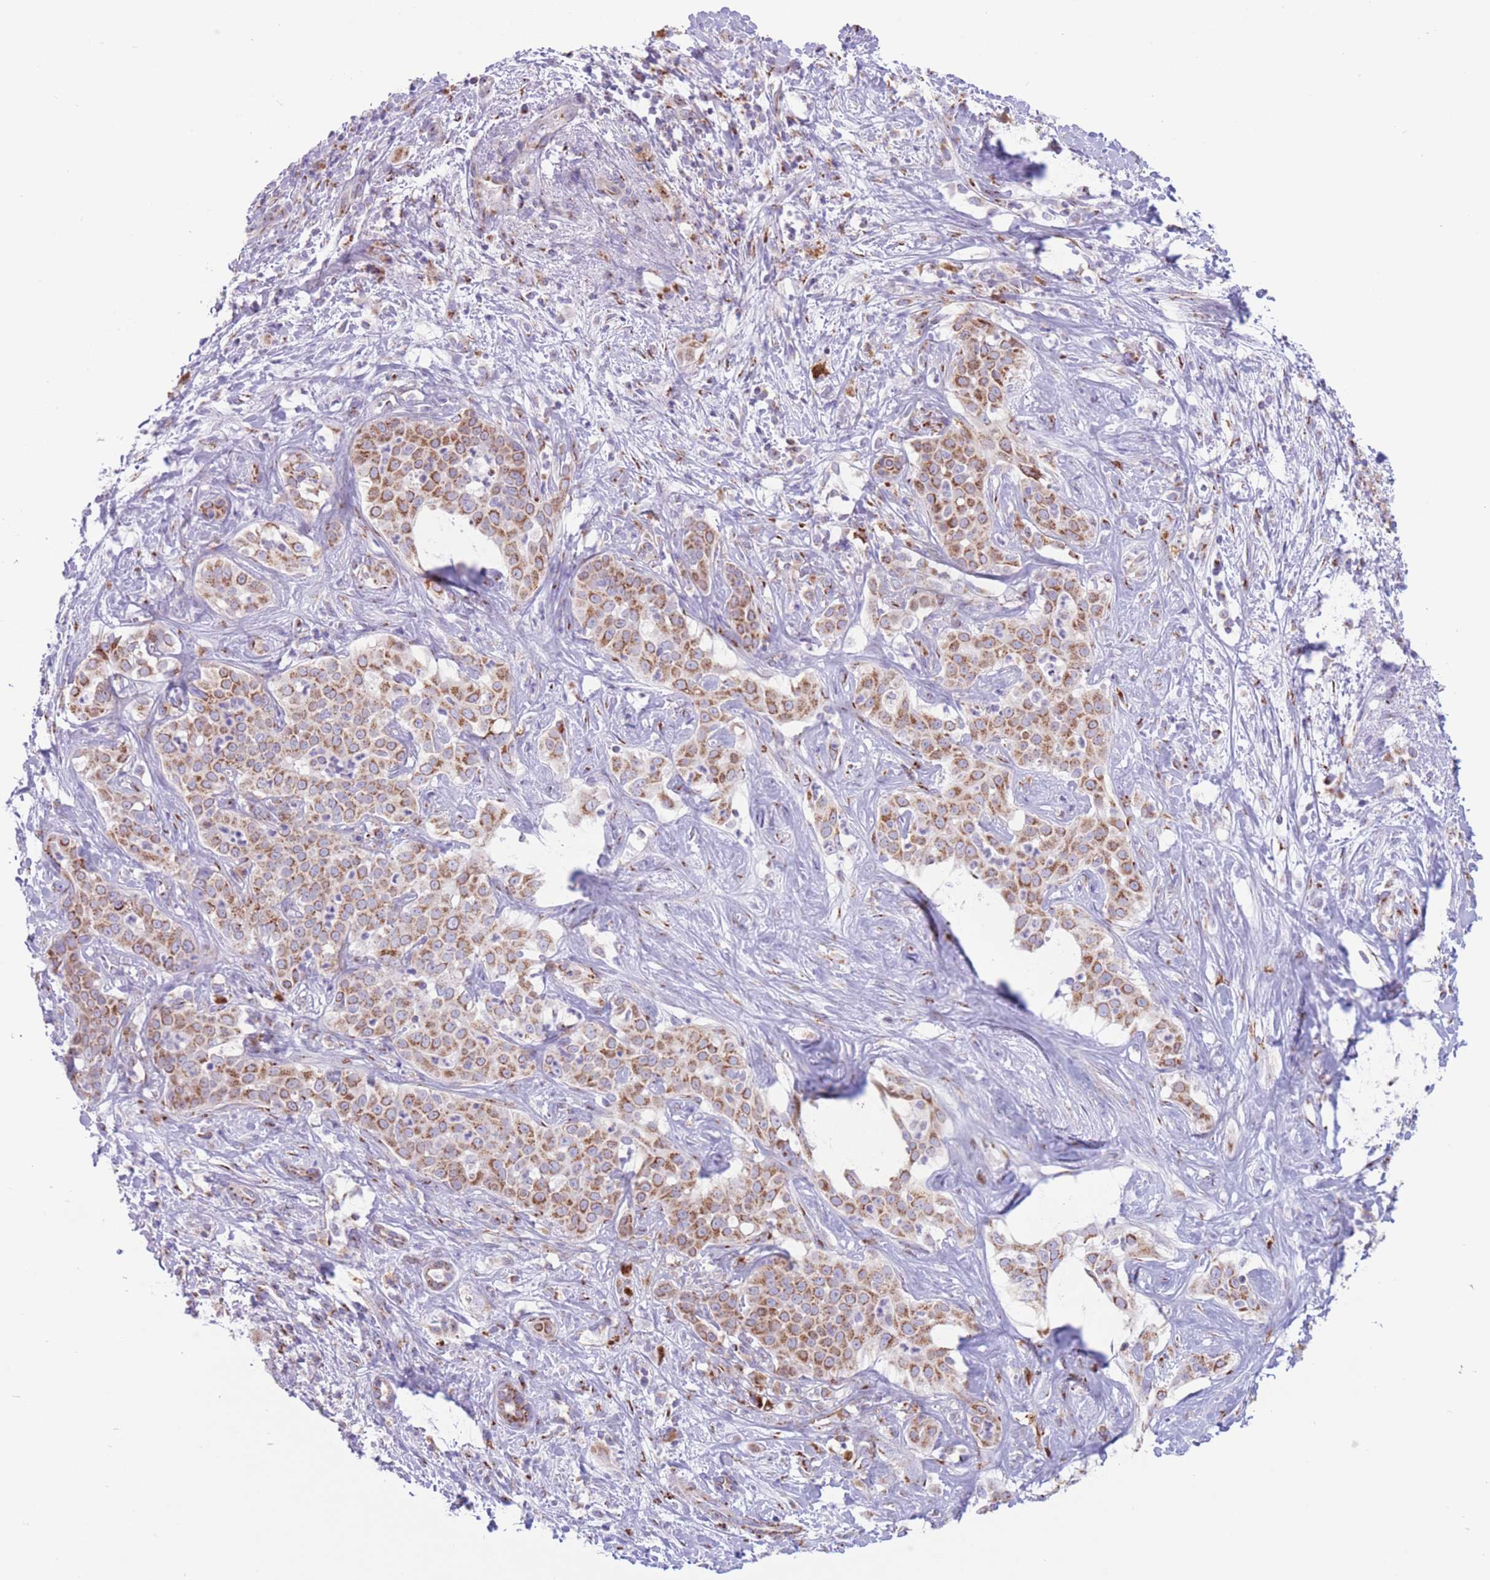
{"staining": {"intensity": "moderate", "quantity": ">75%", "location": "cytoplasmic/membranous"}, "tissue": "liver cancer", "cell_type": "Tumor cells", "image_type": "cancer", "snomed": [{"axis": "morphology", "description": "Cholangiocarcinoma"}, {"axis": "topography", "description": "Liver"}], "caption": "Liver cancer was stained to show a protein in brown. There is medium levels of moderate cytoplasmic/membranous positivity in about >75% of tumor cells.", "gene": "MPND", "patient": {"sex": "male", "age": 67}}